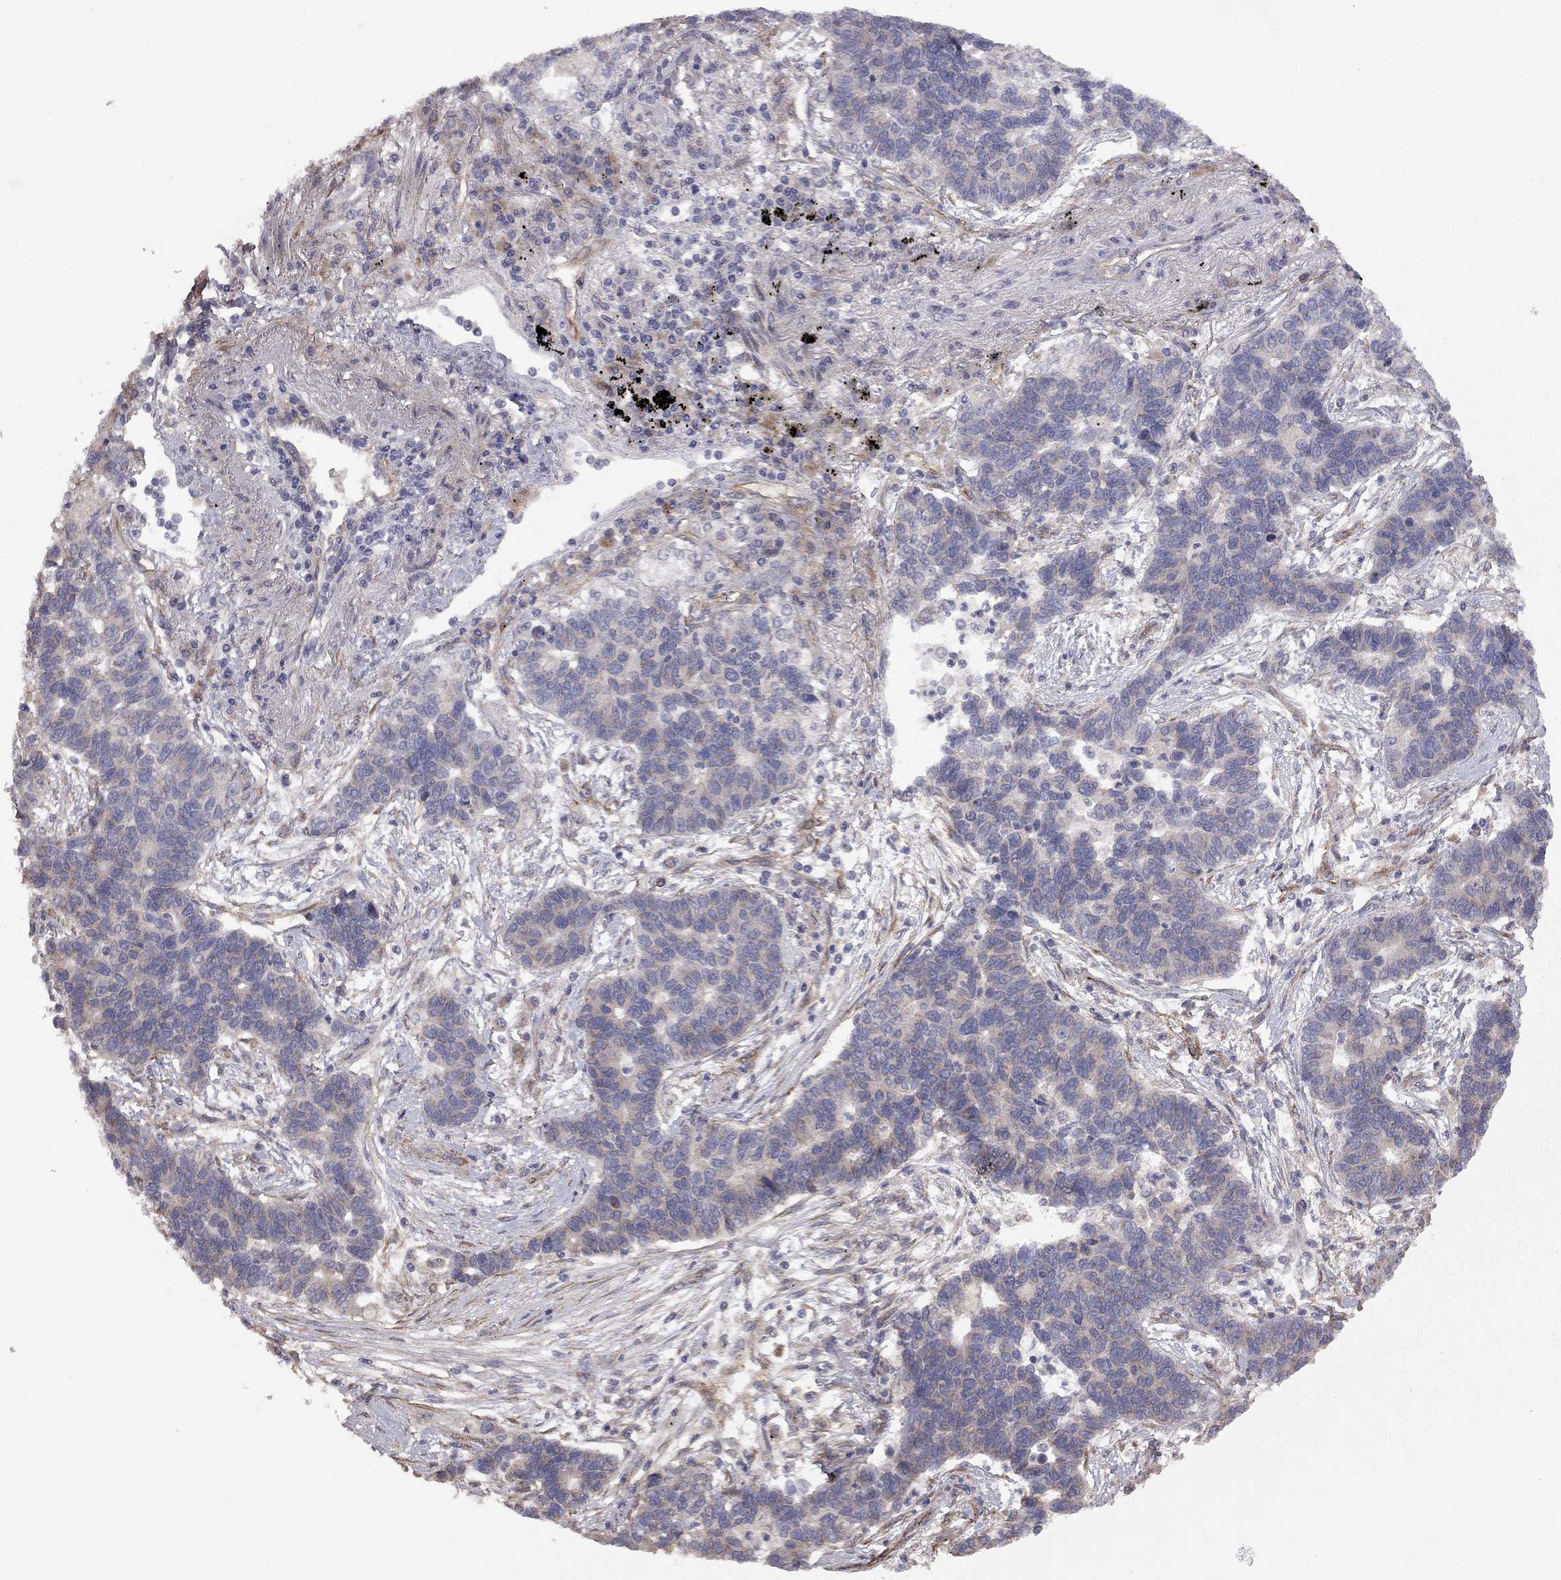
{"staining": {"intensity": "negative", "quantity": "none", "location": "none"}, "tissue": "lung cancer", "cell_type": "Tumor cells", "image_type": "cancer", "snomed": [{"axis": "morphology", "description": "Adenocarcinoma, NOS"}, {"axis": "topography", "description": "Lung"}], "caption": "Protein analysis of lung cancer reveals no significant expression in tumor cells.", "gene": "EXOC3L2", "patient": {"sex": "female", "age": 57}}